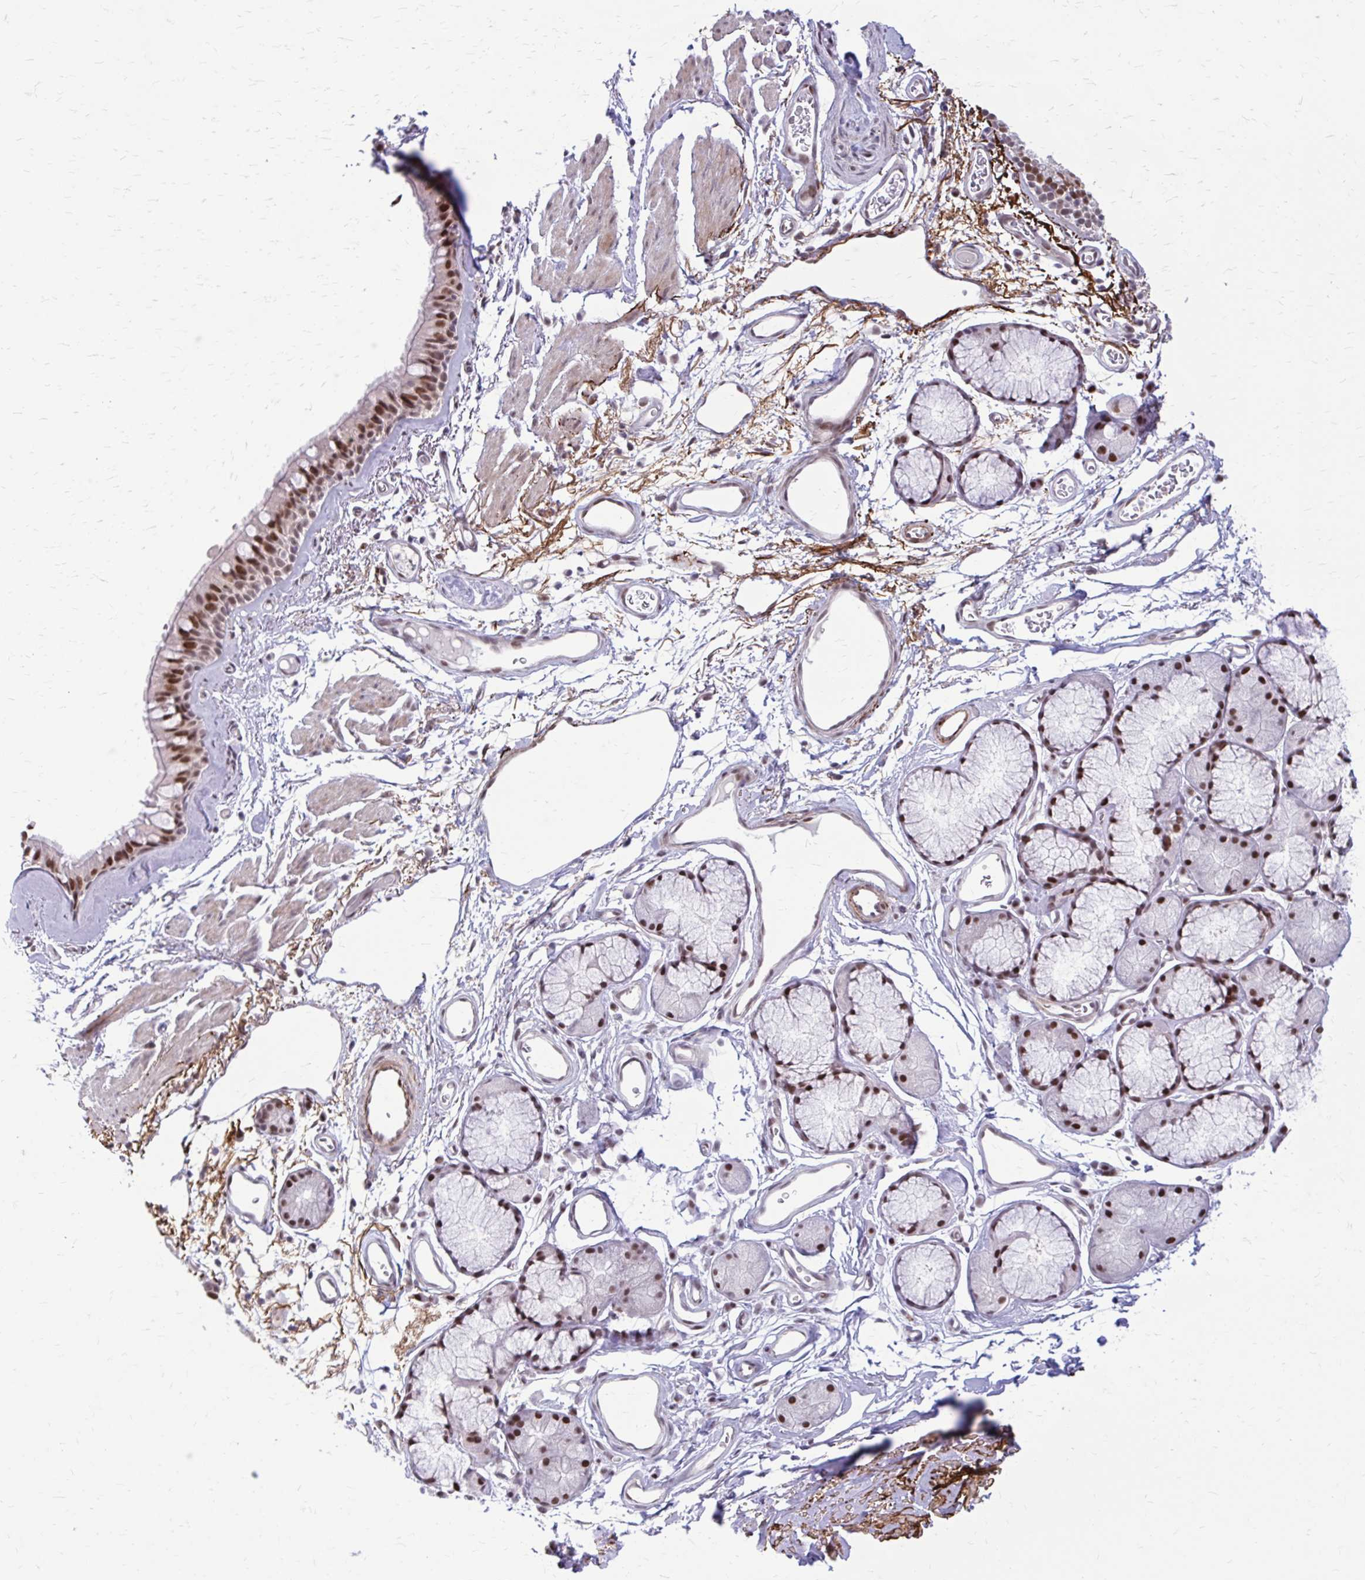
{"staining": {"intensity": "strong", "quantity": ">75%", "location": "nuclear"}, "tissue": "bronchus", "cell_type": "Respiratory epithelial cells", "image_type": "normal", "snomed": [{"axis": "morphology", "description": "Normal tissue, NOS"}, {"axis": "topography", "description": "Cartilage tissue"}, {"axis": "topography", "description": "Bronchus"}], "caption": "Immunohistochemistry (DAB (3,3'-diaminobenzidine)) staining of normal human bronchus displays strong nuclear protein positivity in approximately >75% of respiratory epithelial cells. (IHC, brightfield microscopy, high magnification).", "gene": "PSME4", "patient": {"sex": "female", "age": 79}}